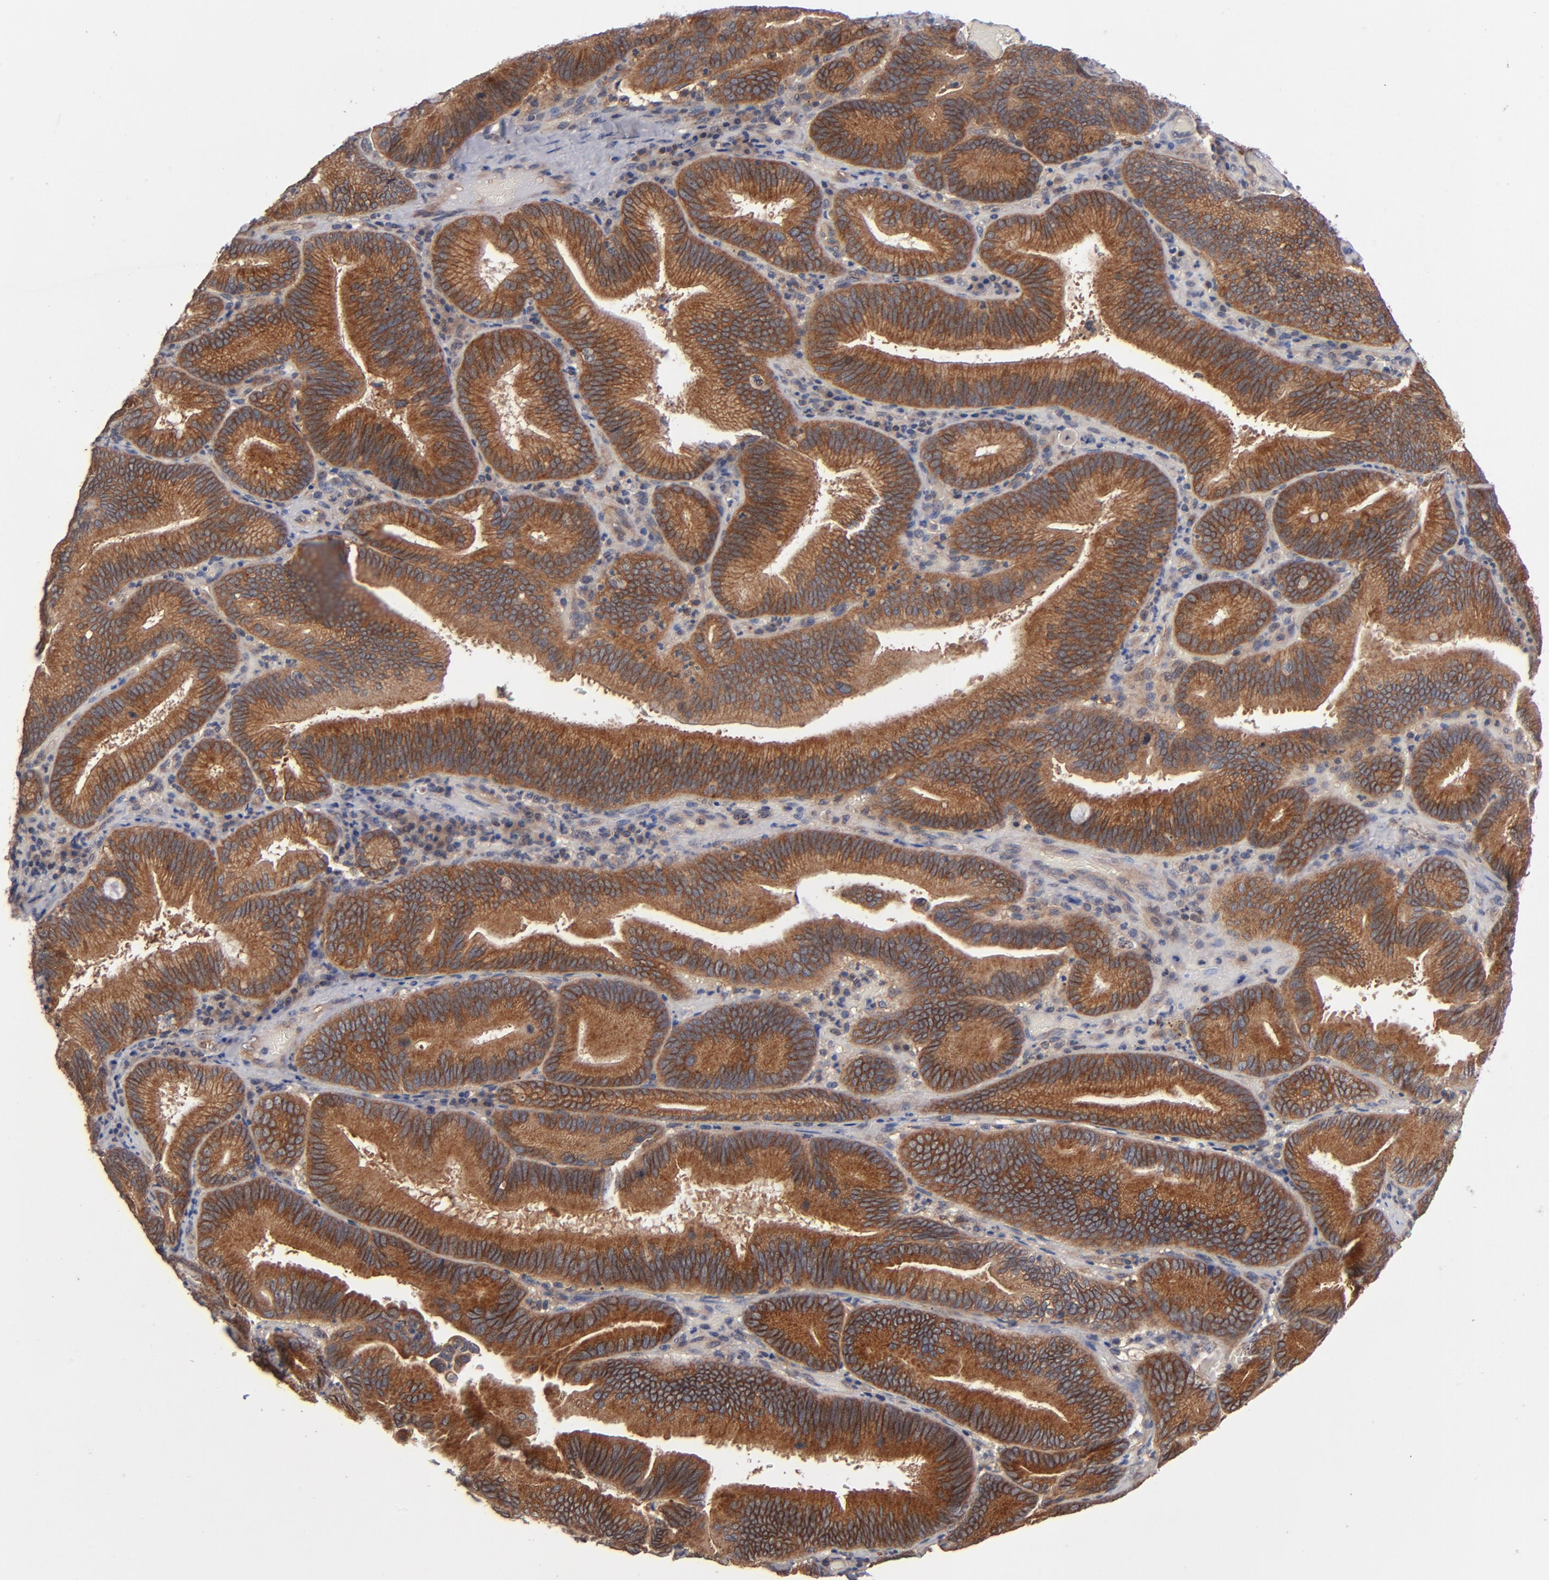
{"staining": {"intensity": "strong", "quantity": ">75%", "location": "cytoplasmic/membranous"}, "tissue": "pancreatic cancer", "cell_type": "Tumor cells", "image_type": "cancer", "snomed": [{"axis": "morphology", "description": "Adenocarcinoma, NOS"}, {"axis": "topography", "description": "Pancreas"}], "caption": "Adenocarcinoma (pancreatic) was stained to show a protein in brown. There is high levels of strong cytoplasmic/membranous positivity in approximately >75% of tumor cells.", "gene": "BDKRB1", "patient": {"sex": "male", "age": 82}}